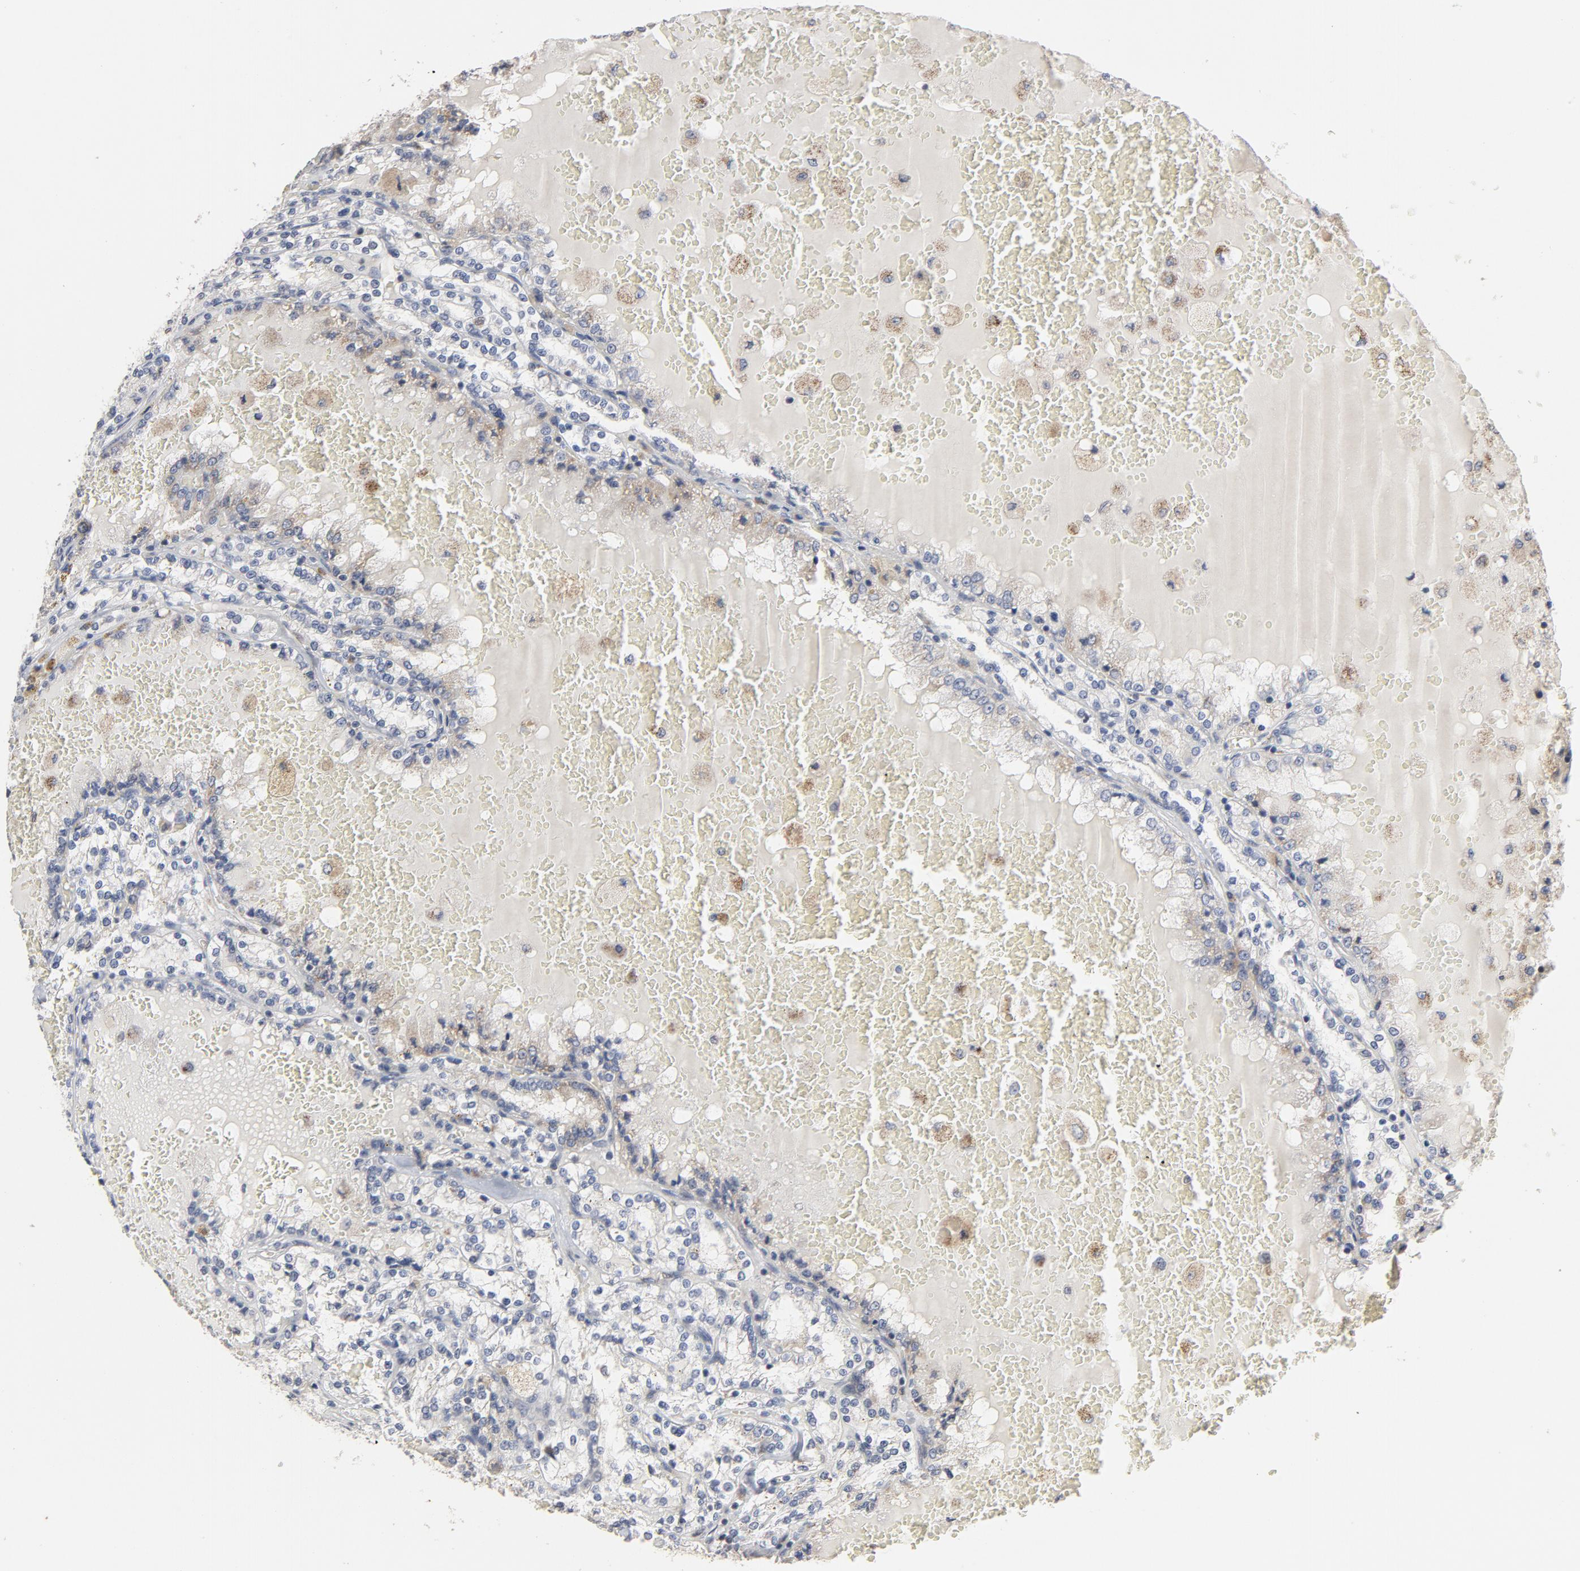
{"staining": {"intensity": "moderate", "quantity": "<25%", "location": "cytoplasmic/membranous"}, "tissue": "renal cancer", "cell_type": "Tumor cells", "image_type": "cancer", "snomed": [{"axis": "morphology", "description": "Adenocarcinoma, NOS"}, {"axis": "topography", "description": "Kidney"}], "caption": "Immunohistochemistry photomicrograph of human adenocarcinoma (renal) stained for a protein (brown), which reveals low levels of moderate cytoplasmic/membranous staining in approximately <25% of tumor cells.", "gene": "PPP1R1B", "patient": {"sex": "female", "age": 56}}